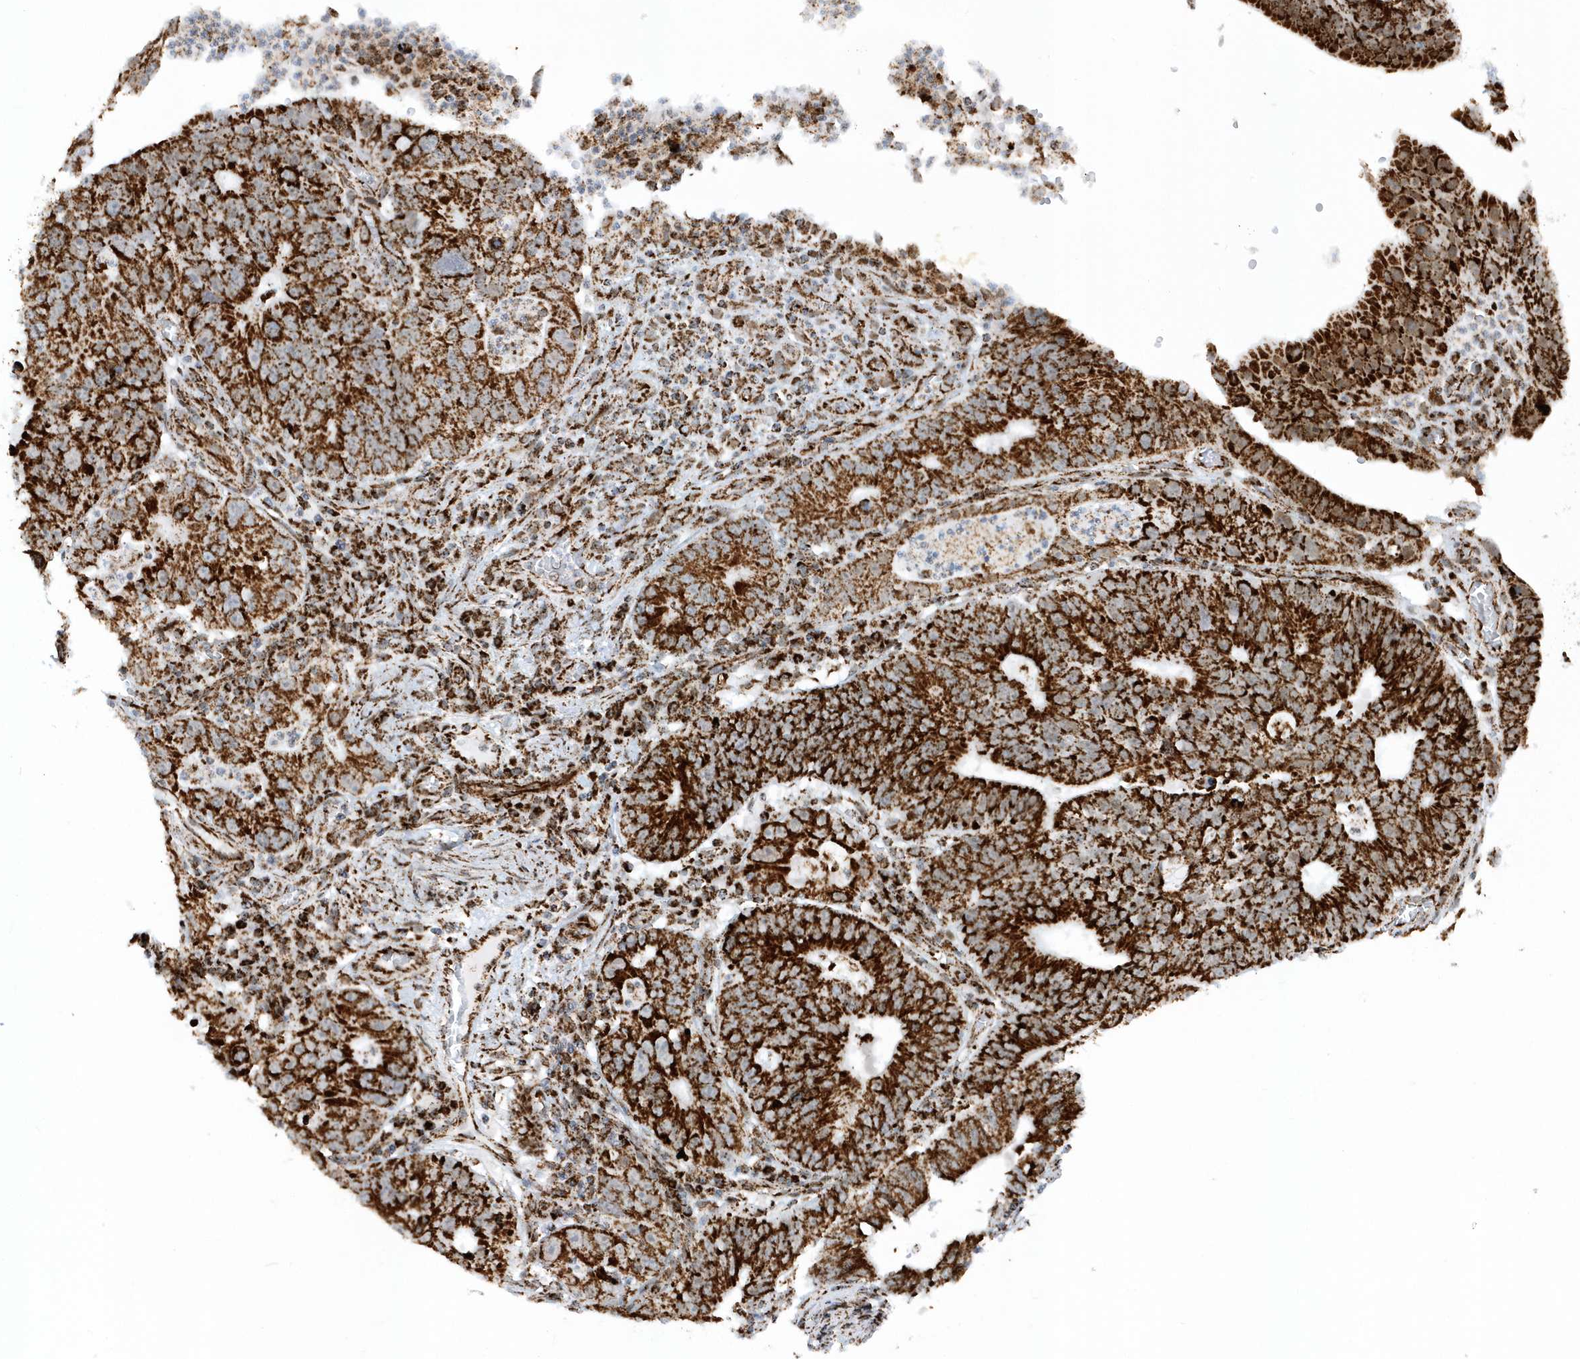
{"staining": {"intensity": "strong", "quantity": ">75%", "location": "cytoplasmic/membranous"}, "tissue": "stomach cancer", "cell_type": "Tumor cells", "image_type": "cancer", "snomed": [{"axis": "morphology", "description": "Adenocarcinoma, NOS"}, {"axis": "topography", "description": "Stomach"}], "caption": "Human stomach cancer stained for a protein (brown) demonstrates strong cytoplasmic/membranous positive staining in approximately >75% of tumor cells.", "gene": "CRY2", "patient": {"sex": "male", "age": 59}}